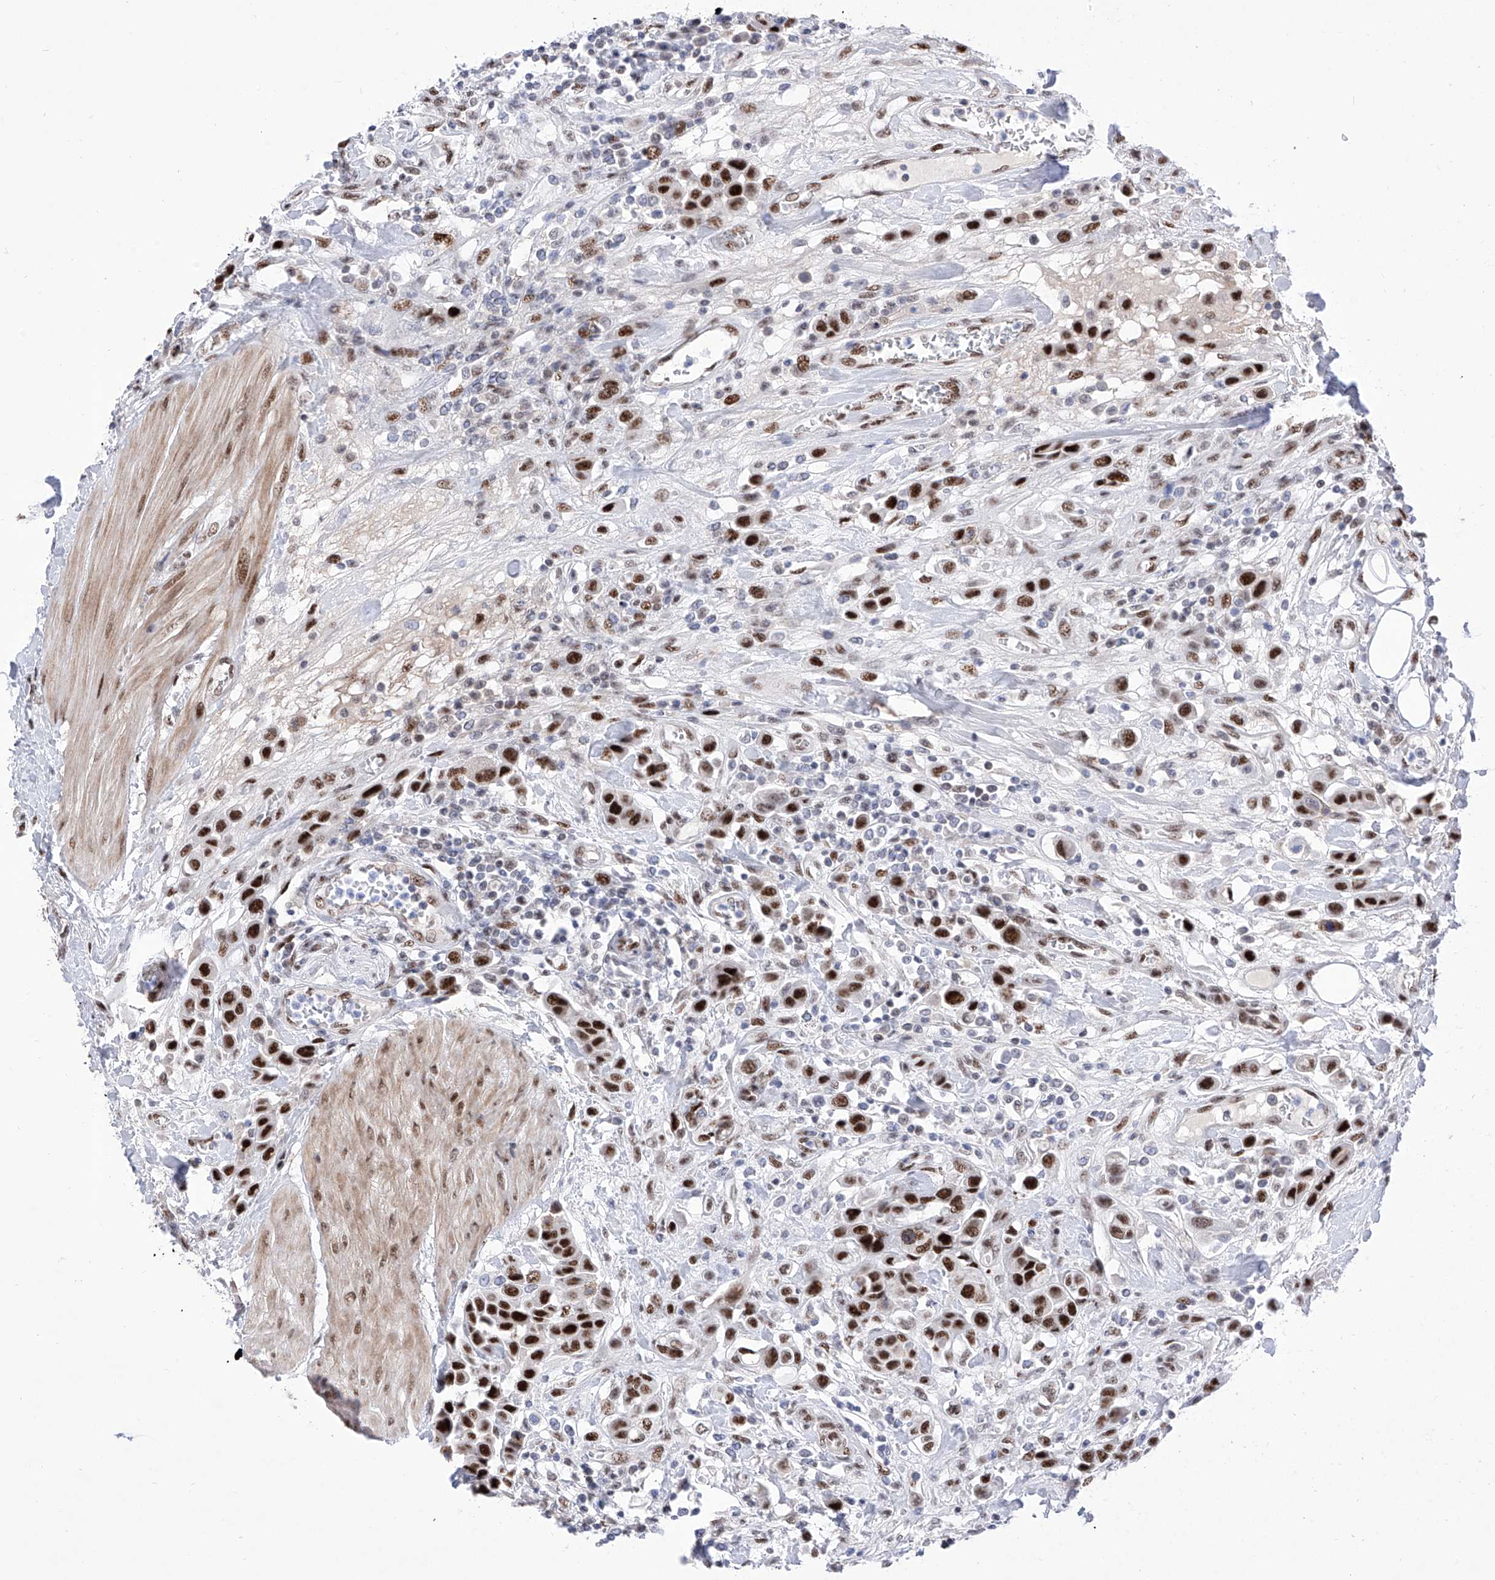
{"staining": {"intensity": "strong", "quantity": ">75%", "location": "nuclear"}, "tissue": "urothelial cancer", "cell_type": "Tumor cells", "image_type": "cancer", "snomed": [{"axis": "morphology", "description": "Urothelial carcinoma, High grade"}, {"axis": "topography", "description": "Urinary bladder"}], "caption": "Tumor cells demonstrate strong nuclear staining in approximately >75% of cells in urothelial carcinoma (high-grade).", "gene": "ATN1", "patient": {"sex": "male", "age": 50}}